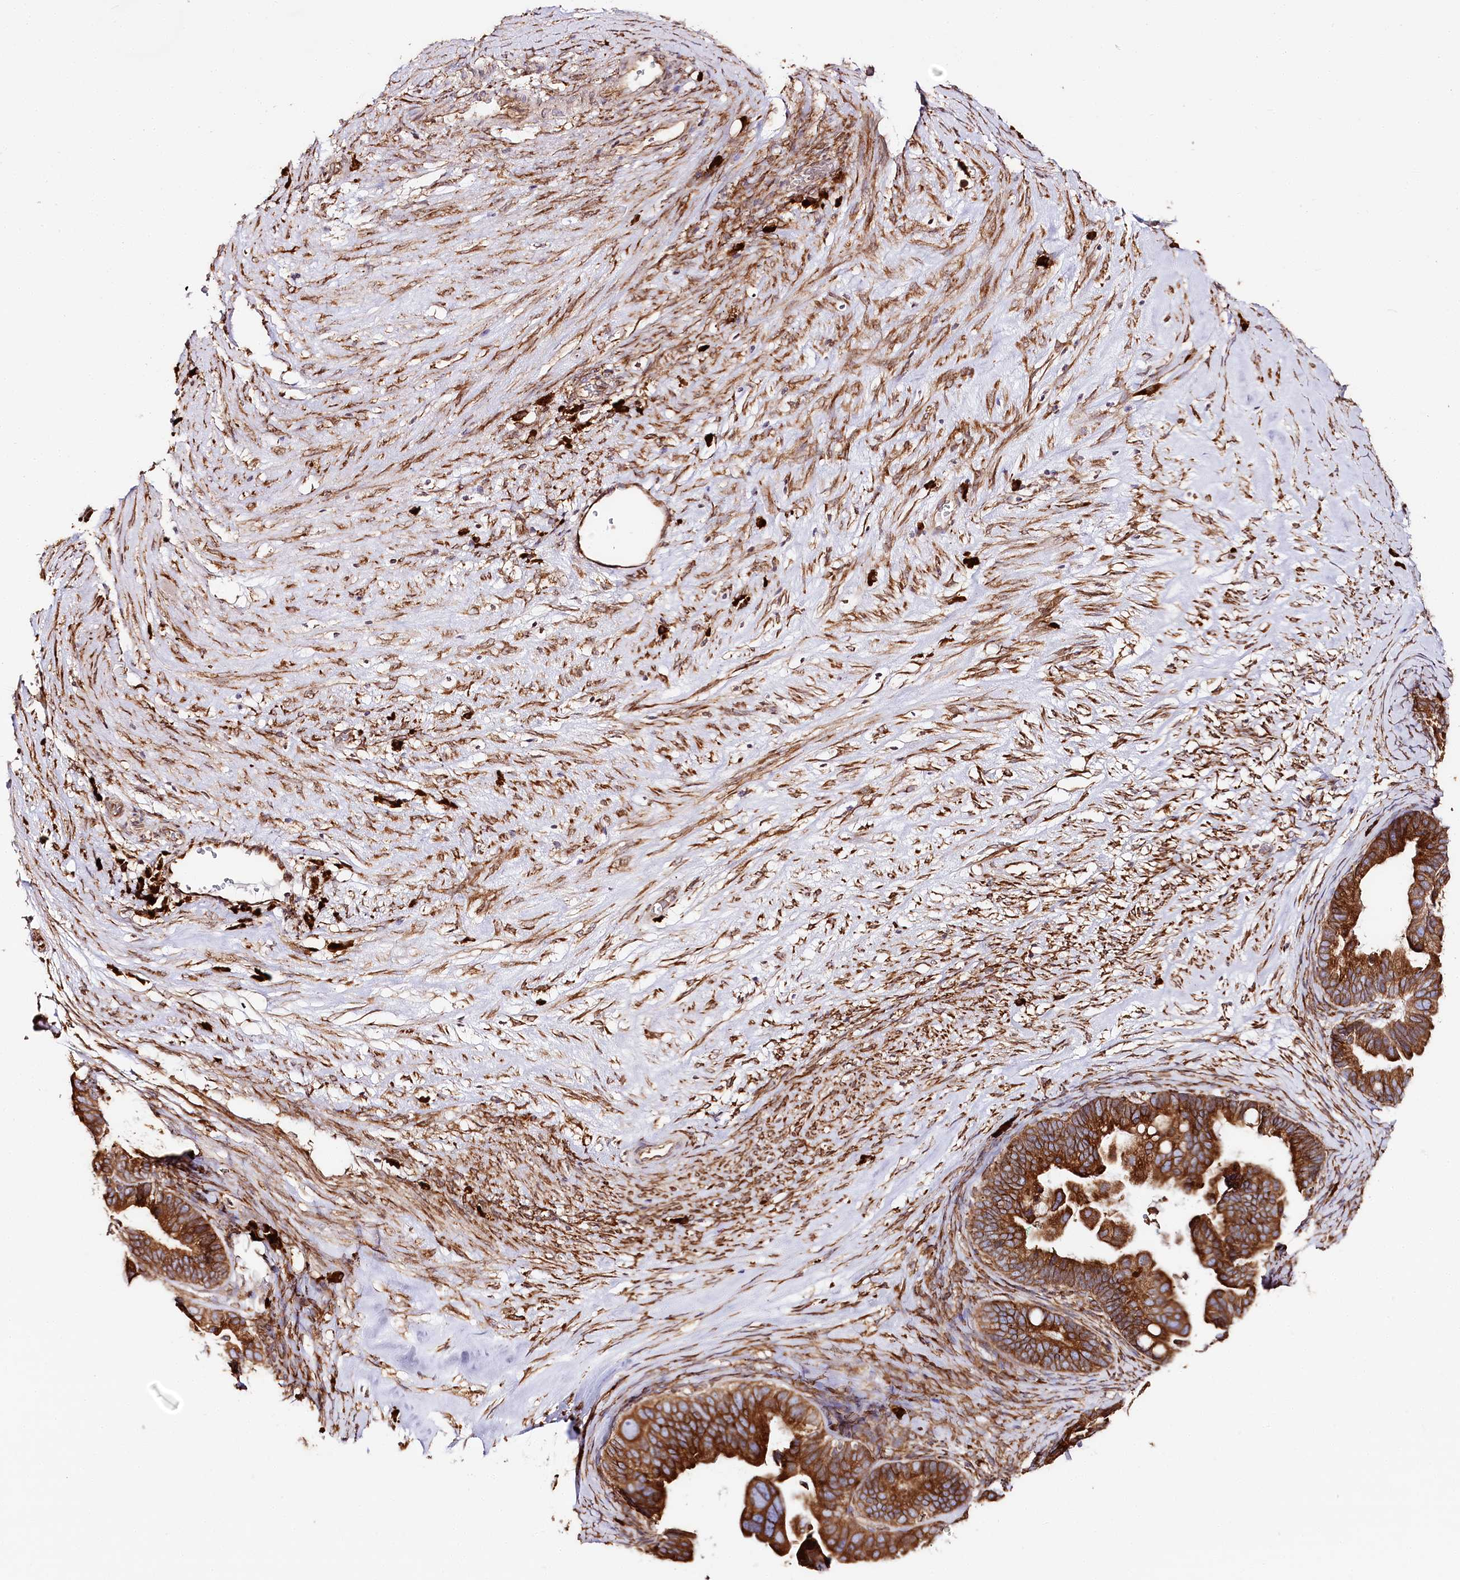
{"staining": {"intensity": "strong", "quantity": ">75%", "location": "cytoplasmic/membranous"}, "tissue": "ovarian cancer", "cell_type": "Tumor cells", "image_type": "cancer", "snomed": [{"axis": "morphology", "description": "Cystadenocarcinoma, serous, NOS"}, {"axis": "topography", "description": "Ovary"}], "caption": "Protein staining of ovarian cancer tissue exhibits strong cytoplasmic/membranous expression in about >75% of tumor cells.", "gene": "CNPY2", "patient": {"sex": "female", "age": 56}}